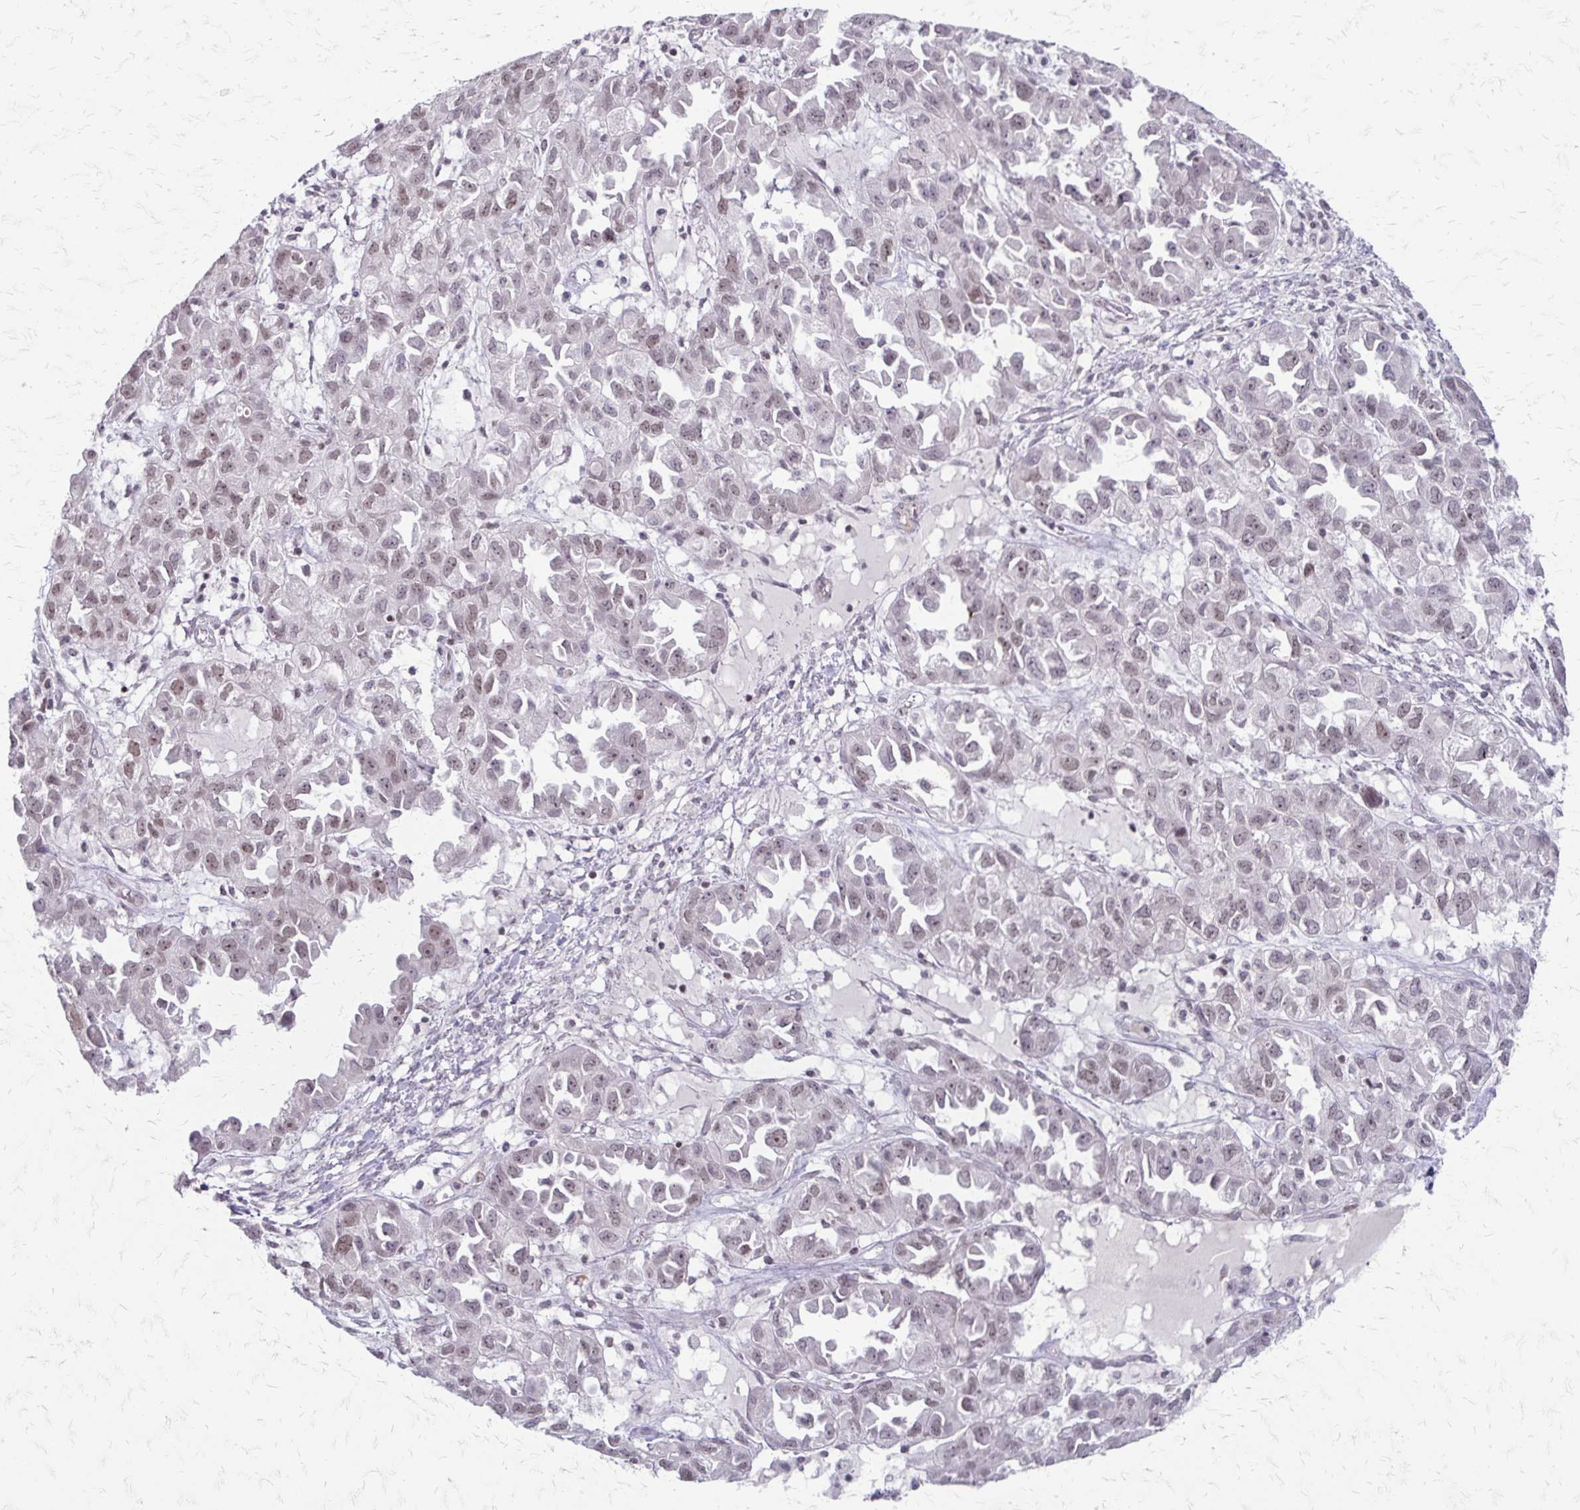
{"staining": {"intensity": "weak", "quantity": ">75%", "location": "nuclear"}, "tissue": "ovarian cancer", "cell_type": "Tumor cells", "image_type": "cancer", "snomed": [{"axis": "morphology", "description": "Cystadenocarcinoma, serous, NOS"}, {"axis": "topography", "description": "Ovary"}], "caption": "Ovarian cancer (serous cystadenocarcinoma) was stained to show a protein in brown. There is low levels of weak nuclear positivity in approximately >75% of tumor cells.", "gene": "EED", "patient": {"sex": "female", "age": 84}}